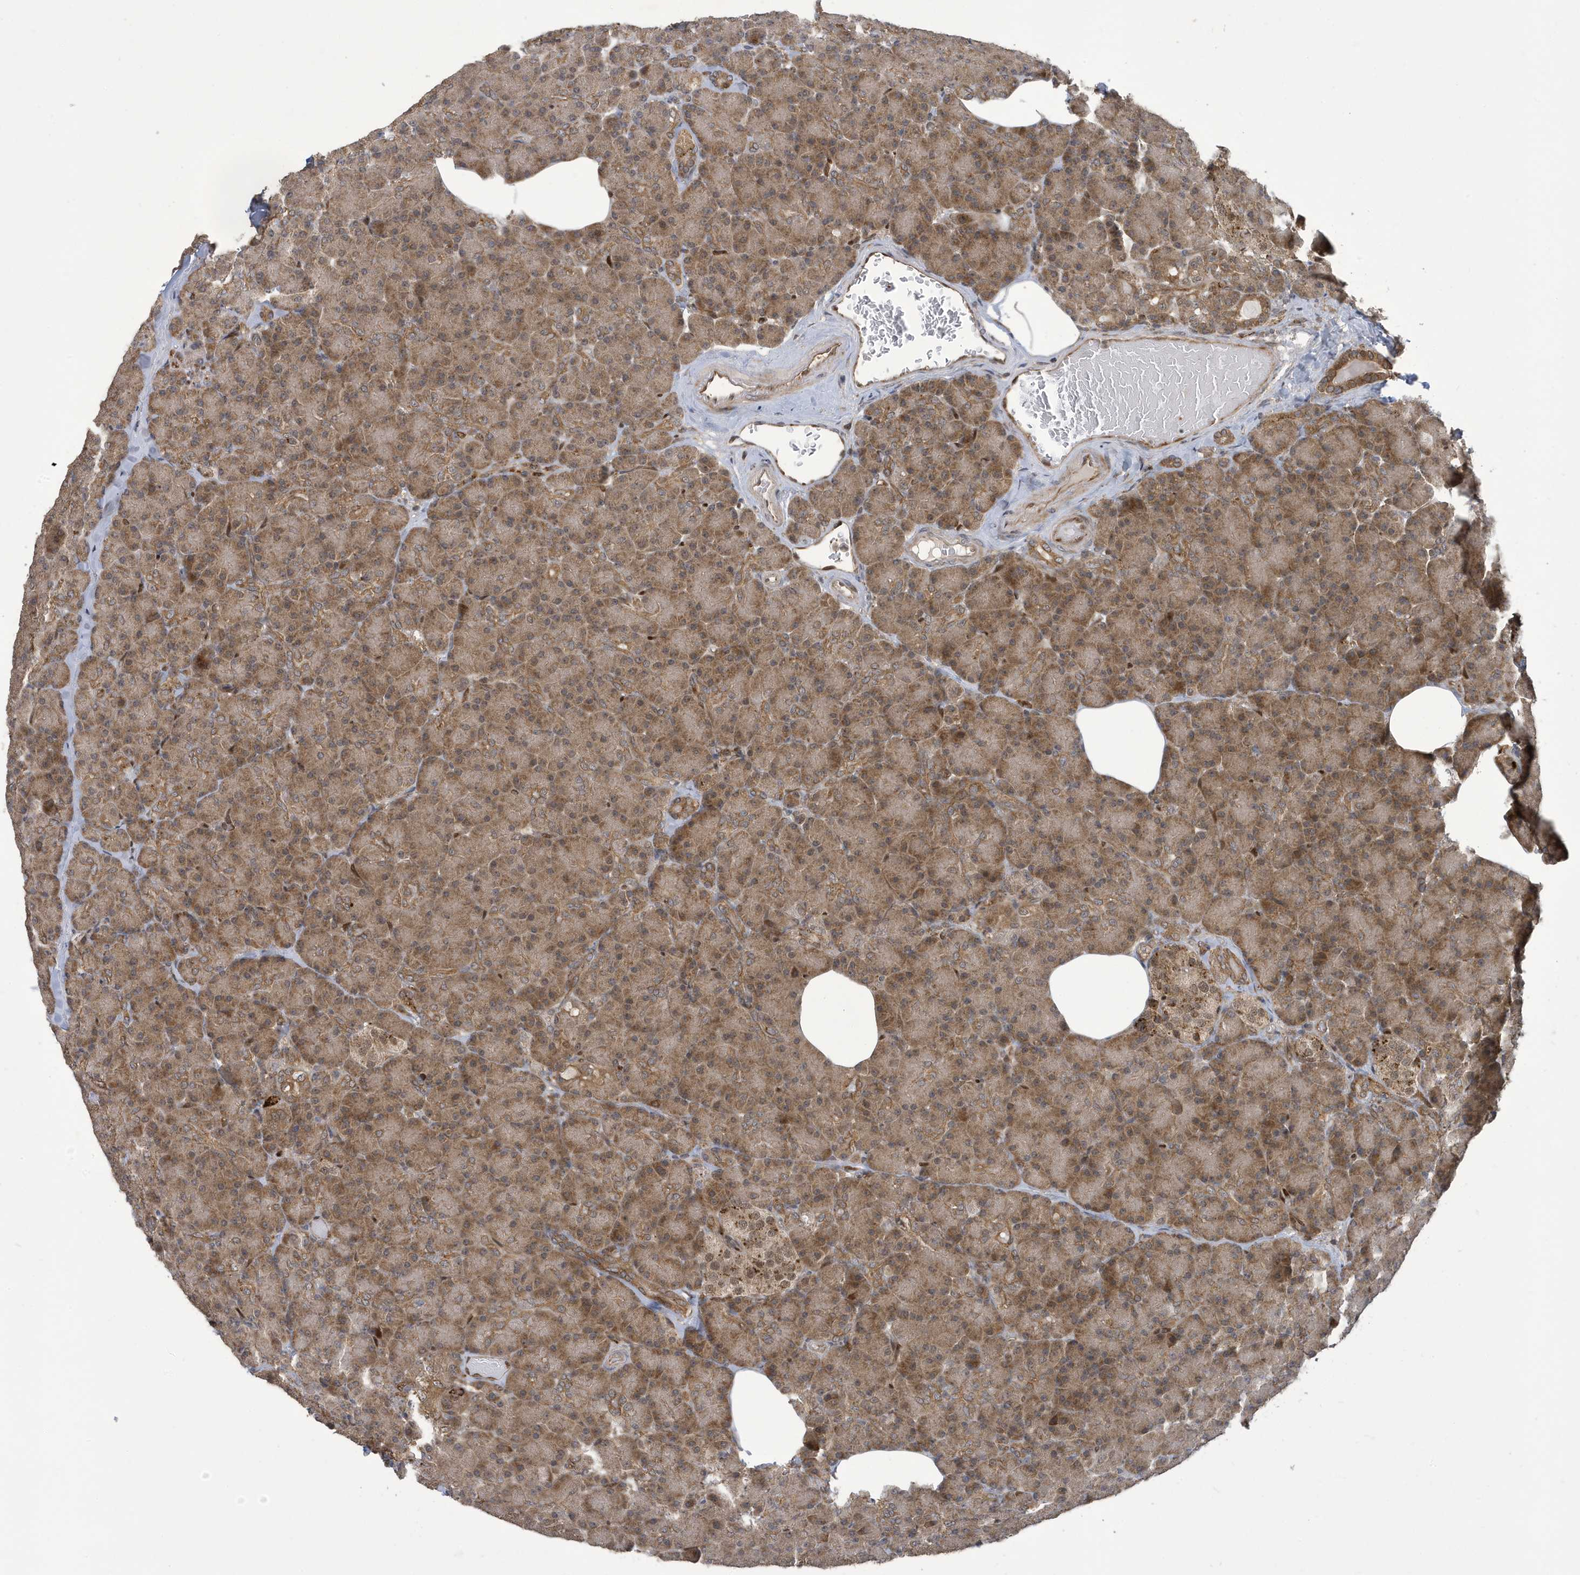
{"staining": {"intensity": "moderate", "quantity": ">75%", "location": "cytoplasmic/membranous"}, "tissue": "pancreas", "cell_type": "Exocrine glandular cells", "image_type": "normal", "snomed": [{"axis": "morphology", "description": "Normal tissue, NOS"}, {"axis": "topography", "description": "Pancreas"}], "caption": "Immunohistochemical staining of benign pancreas exhibits >75% levels of moderate cytoplasmic/membranous protein staining in about >75% of exocrine glandular cells. Nuclei are stained in blue.", "gene": "NCOA7", "patient": {"sex": "female", "age": 43}}